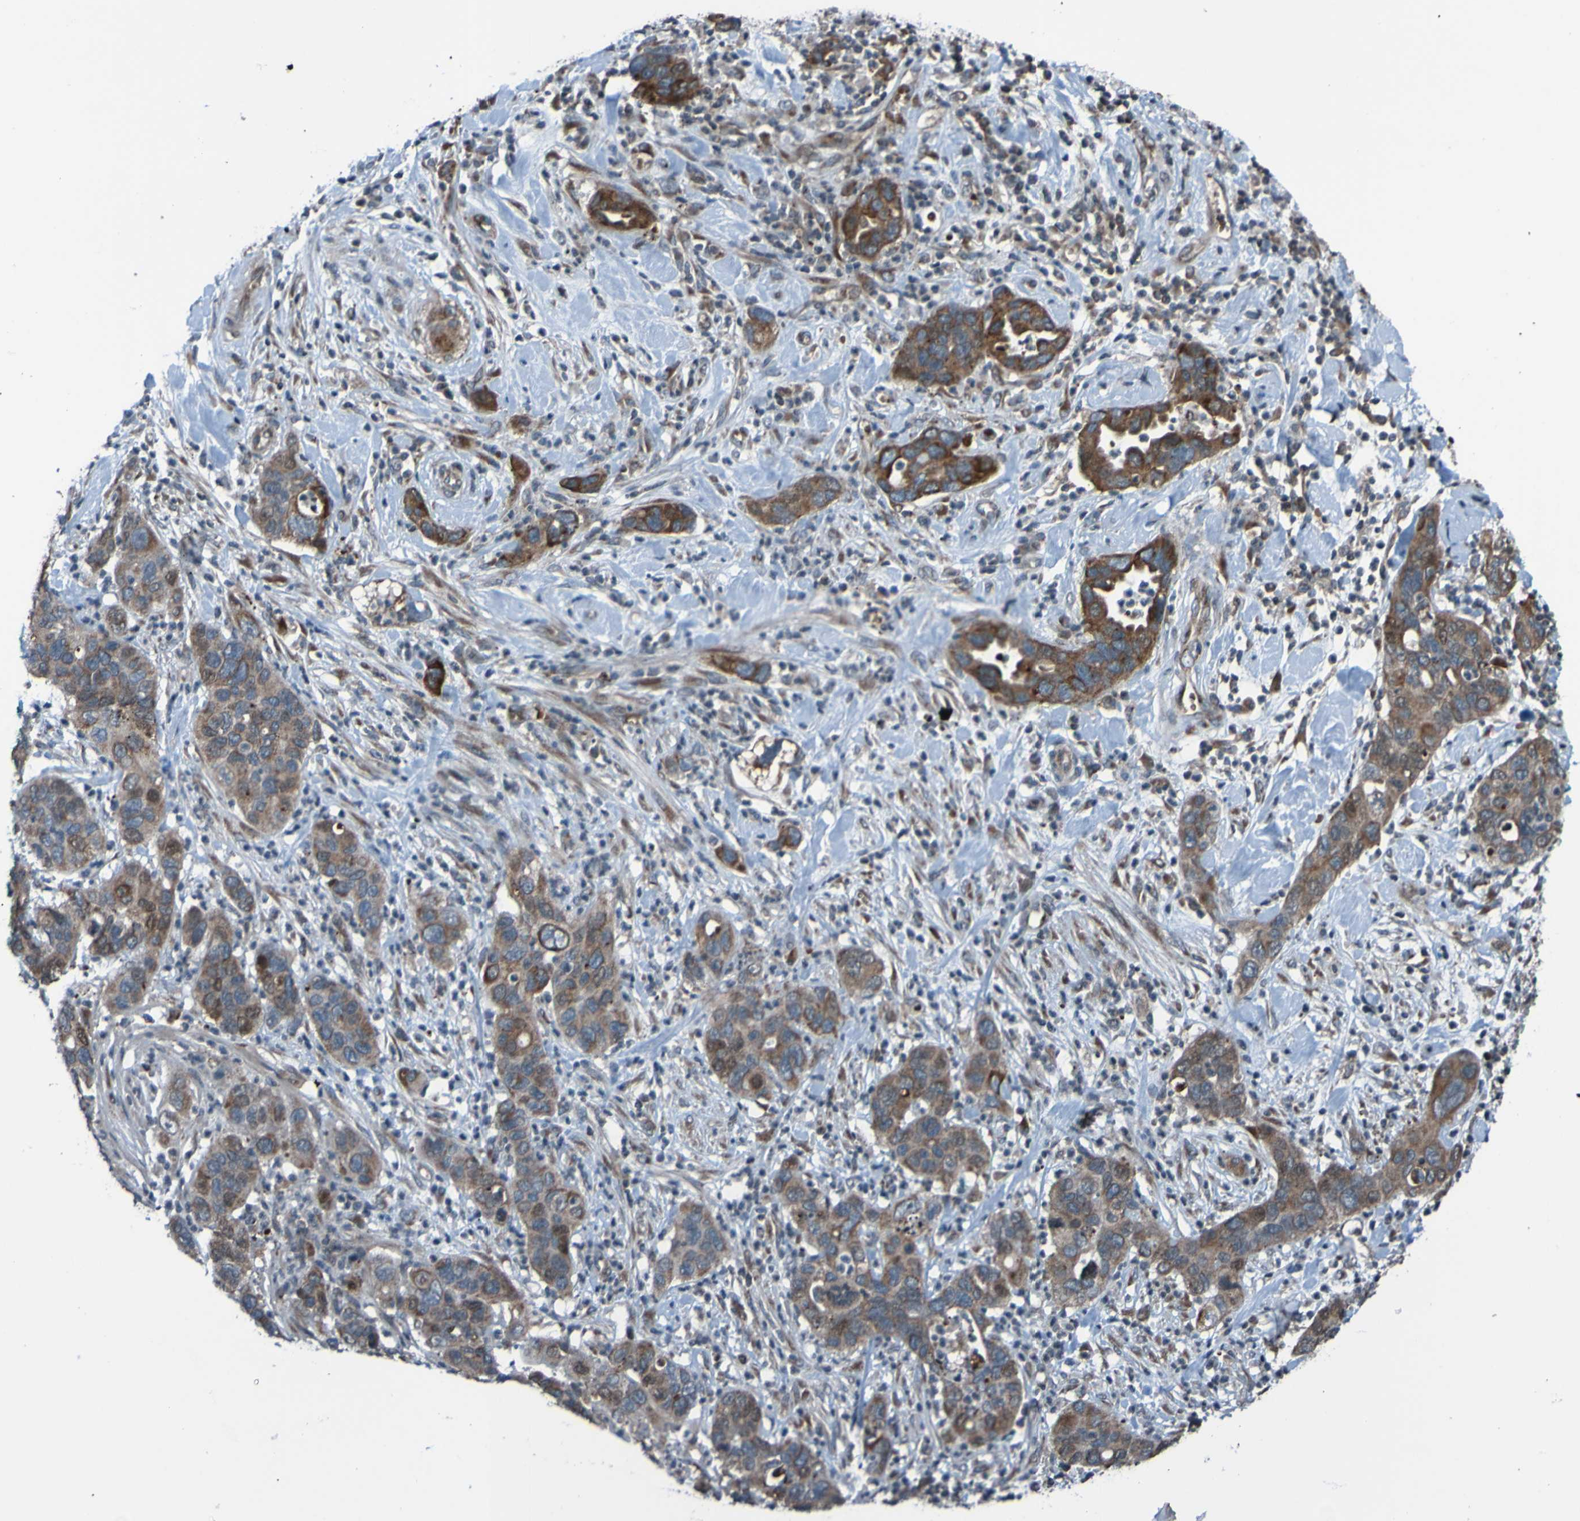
{"staining": {"intensity": "moderate", "quantity": ">75%", "location": "cytoplasmic/membranous"}, "tissue": "pancreatic cancer", "cell_type": "Tumor cells", "image_type": "cancer", "snomed": [{"axis": "morphology", "description": "Adenocarcinoma, NOS"}, {"axis": "topography", "description": "Pancreas"}], "caption": "Approximately >75% of tumor cells in pancreatic adenocarcinoma reveal moderate cytoplasmic/membranous protein staining as visualized by brown immunohistochemical staining.", "gene": "UNG", "patient": {"sex": "female", "age": 71}}